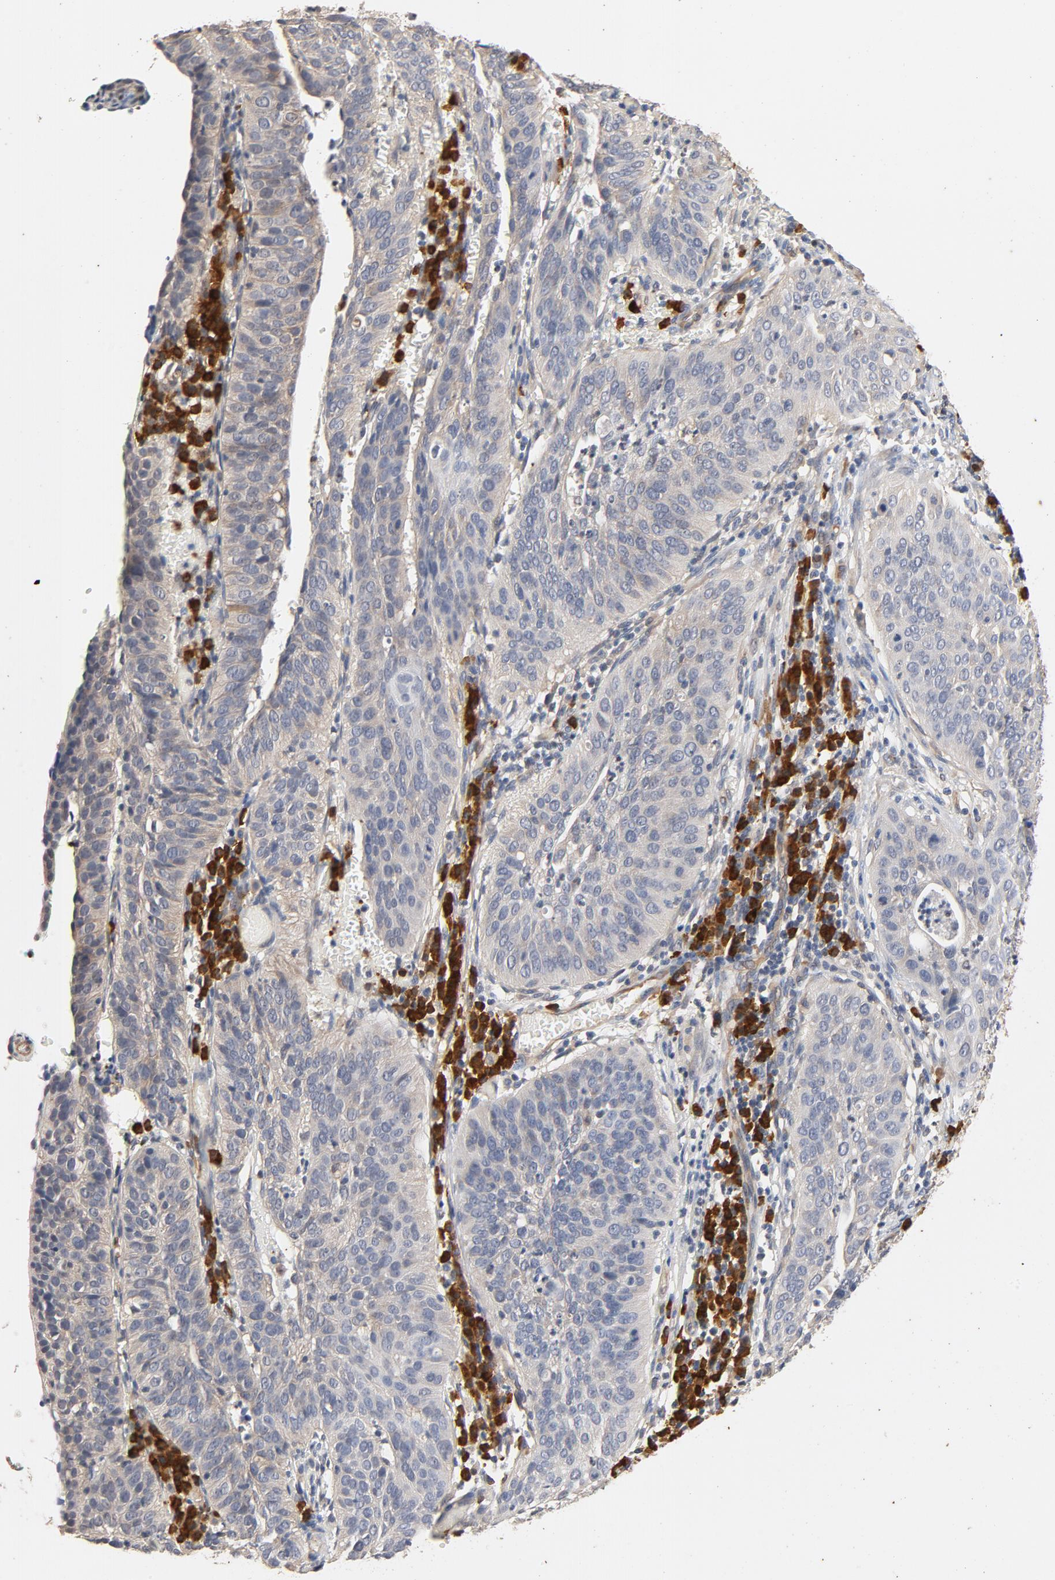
{"staining": {"intensity": "negative", "quantity": "none", "location": "none"}, "tissue": "cervical cancer", "cell_type": "Tumor cells", "image_type": "cancer", "snomed": [{"axis": "morphology", "description": "Squamous cell carcinoma, NOS"}, {"axis": "topography", "description": "Cervix"}], "caption": "DAB (3,3'-diaminobenzidine) immunohistochemical staining of human cervical squamous cell carcinoma reveals no significant staining in tumor cells.", "gene": "UBE2J1", "patient": {"sex": "female", "age": 39}}